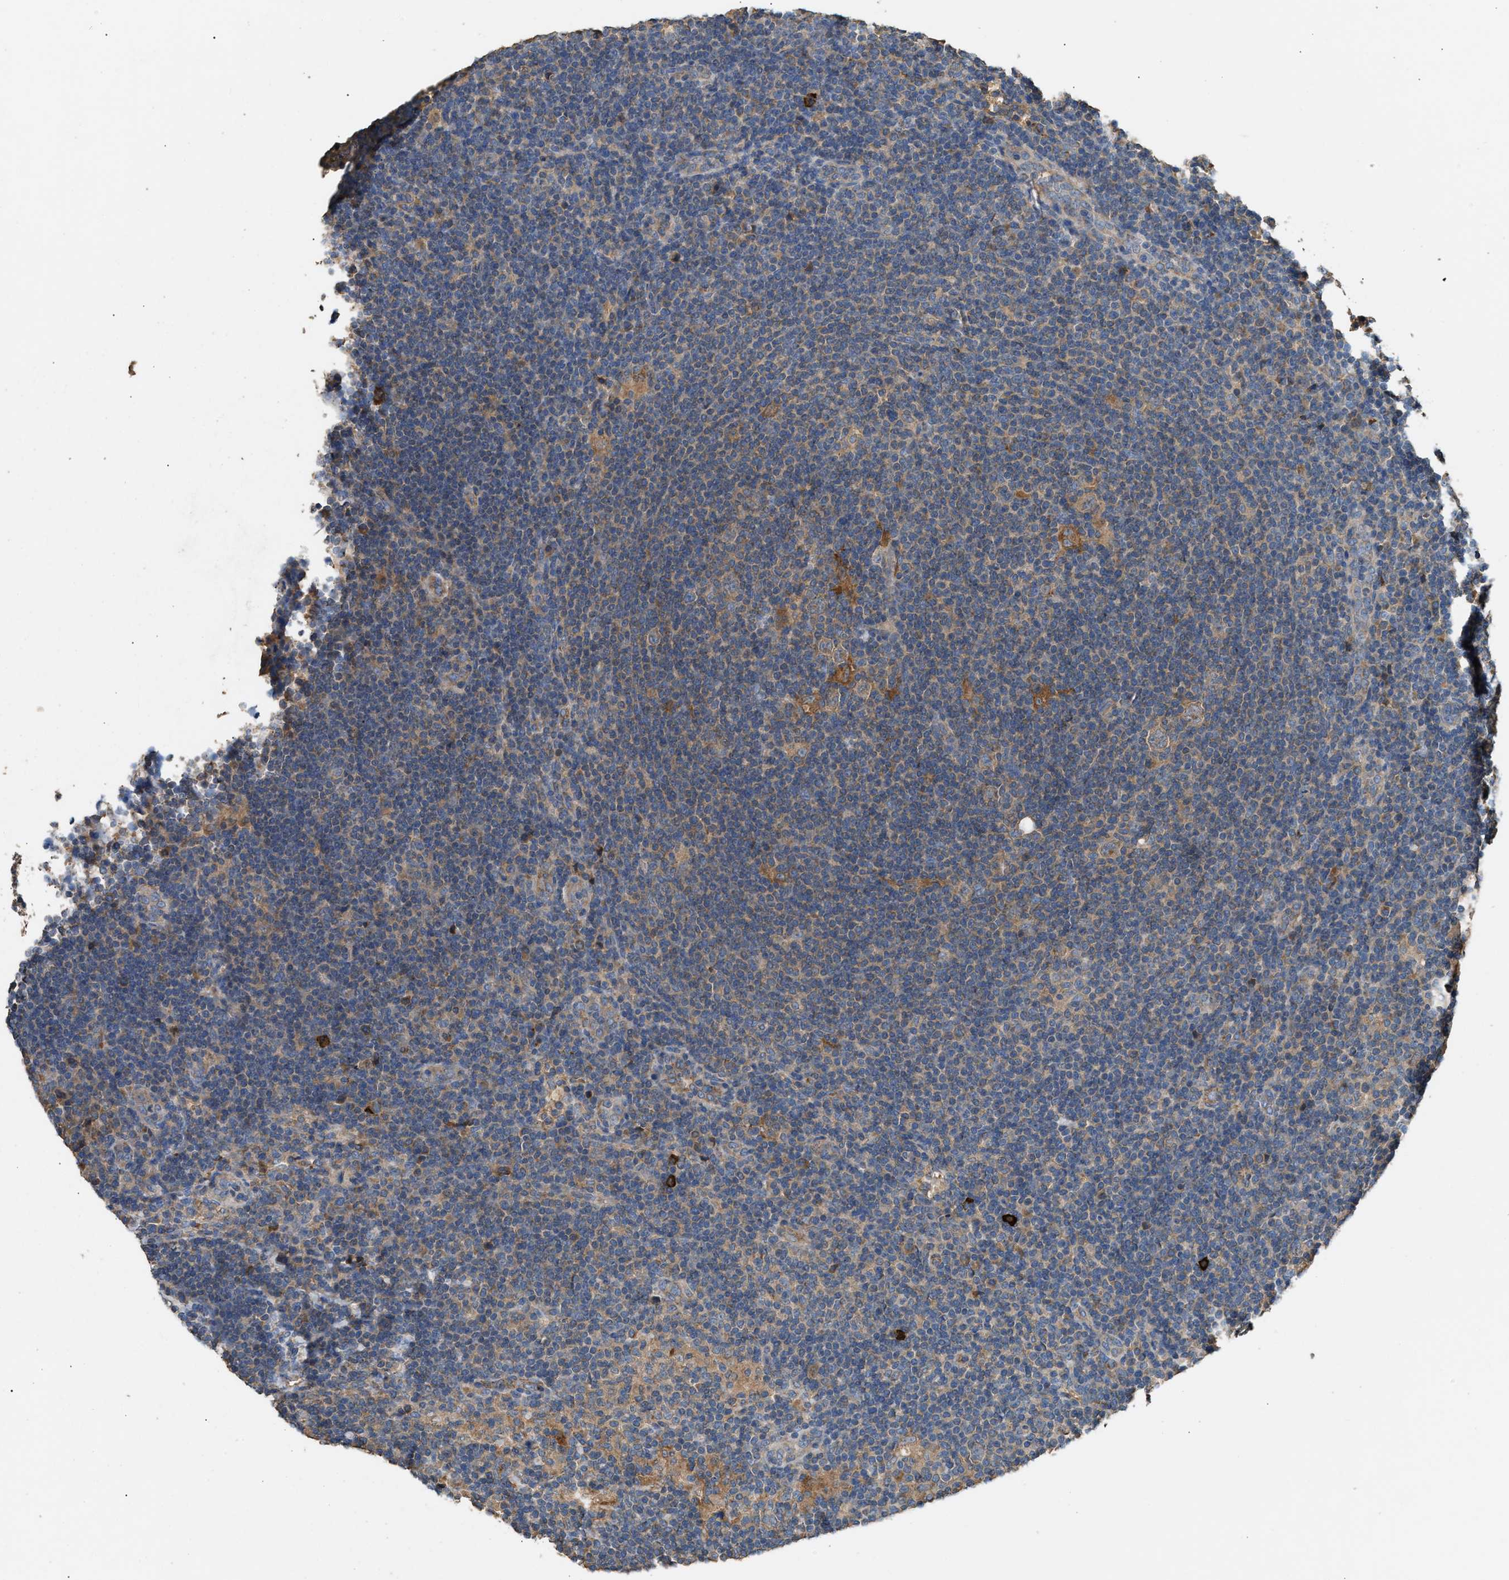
{"staining": {"intensity": "moderate", "quantity": ">75%", "location": "cytoplasmic/membranous"}, "tissue": "lymphoma", "cell_type": "Tumor cells", "image_type": "cancer", "snomed": [{"axis": "morphology", "description": "Hodgkin's disease, NOS"}, {"axis": "topography", "description": "Lymph node"}], "caption": "Lymphoma stained with a brown dye displays moderate cytoplasmic/membranous positive positivity in approximately >75% of tumor cells.", "gene": "TMEM268", "patient": {"sex": "female", "age": 57}}